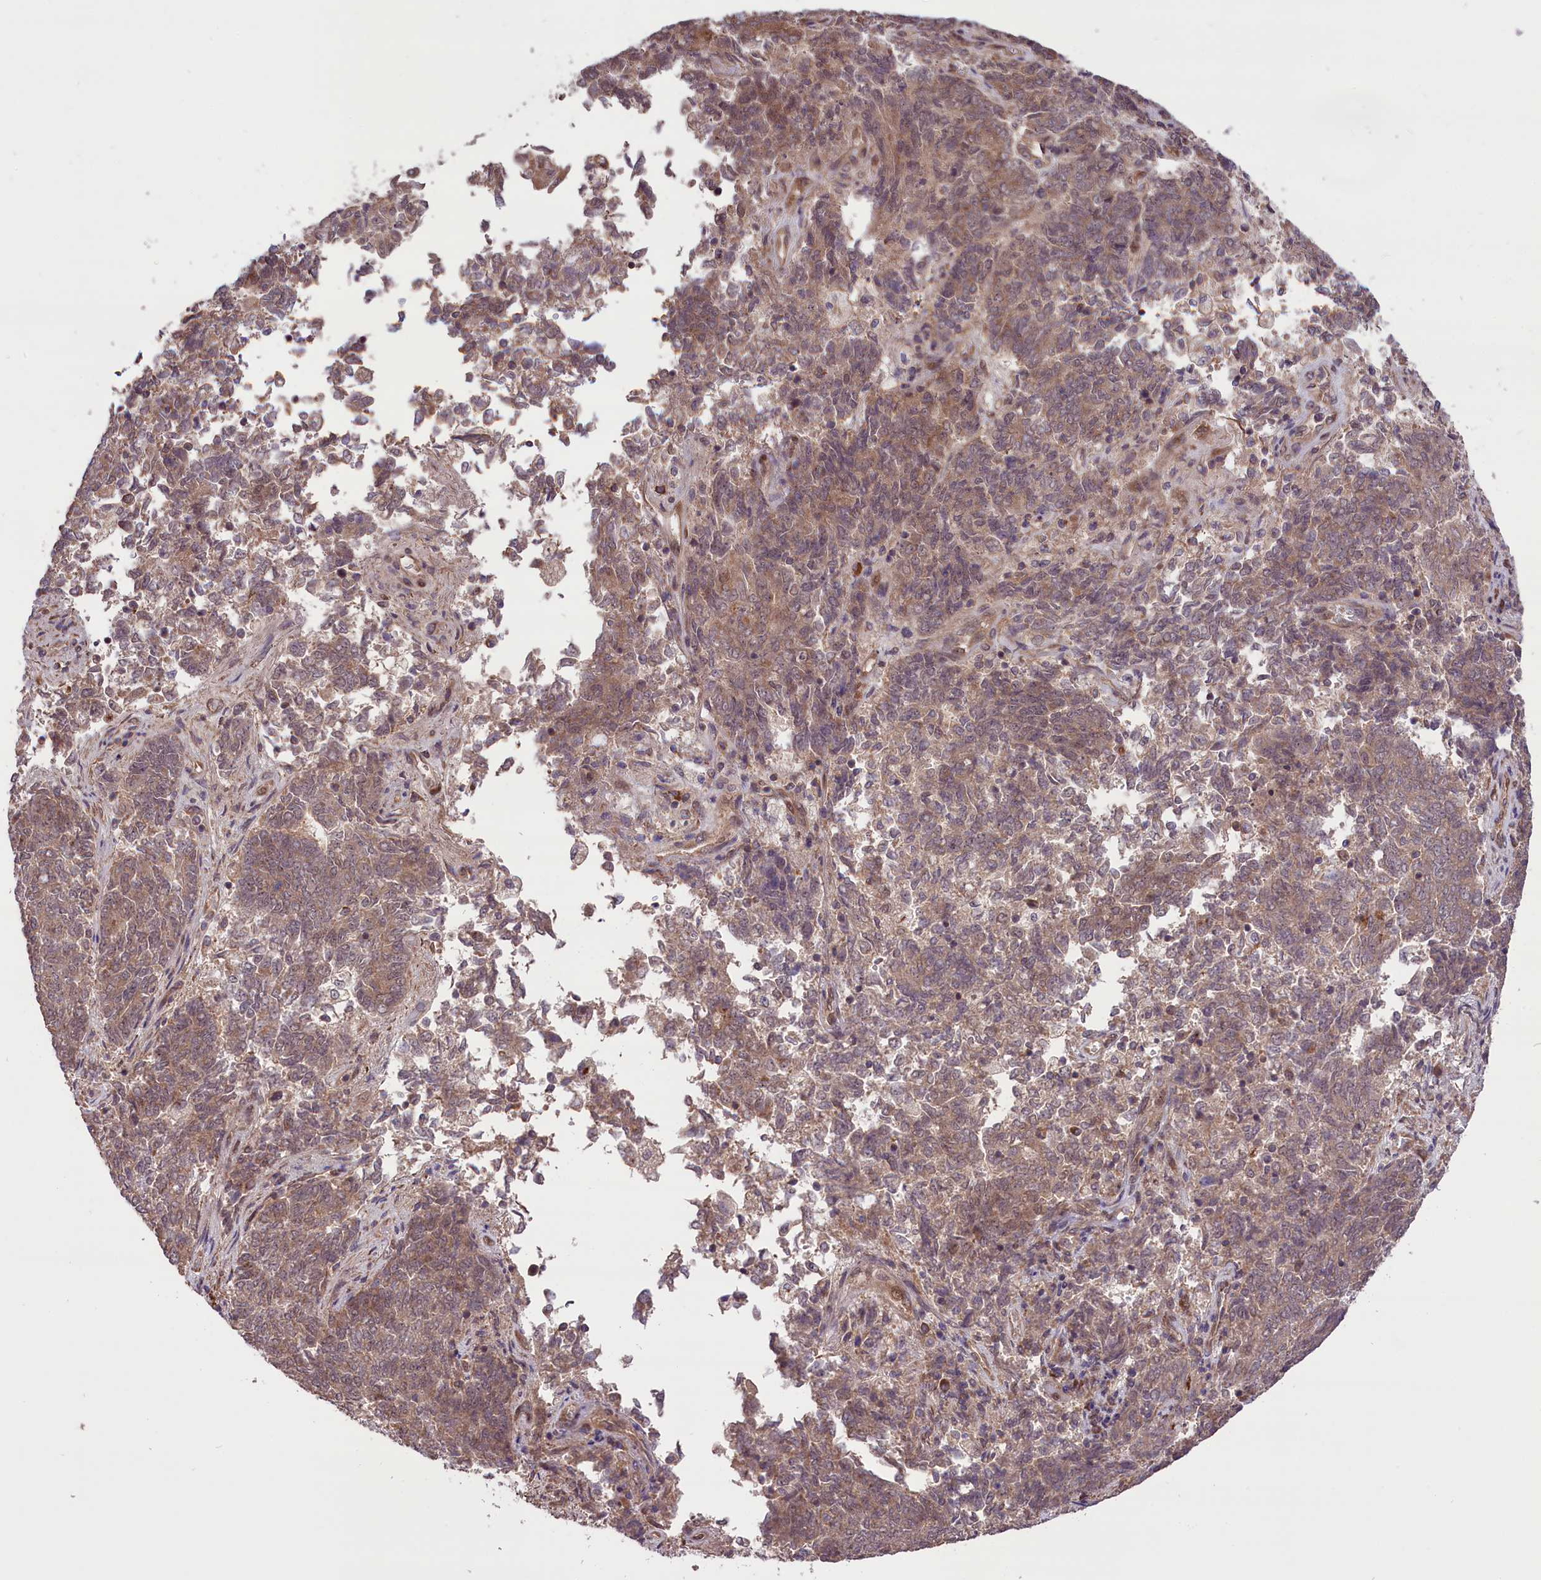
{"staining": {"intensity": "weak", "quantity": ">75%", "location": "cytoplasmic/membranous"}, "tissue": "endometrial cancer", "cell_type": "Tumor cells", "image_type": "cancer", "snomed": [{"axis": "morphology", "description": "Adenocarcinoma, NOS"}, {"axis": "topography", "description": "Endometrium"}], "caption": "Immunohistochemical staining of human endometrial cancer (adenocarcinoma) demonstrates low levels of weak cytoplasmic/membranous protein expression in approximately >75% of tumor cells.", "gene": "HDAC5", "patient": {"sex": "female", "age": 80}}